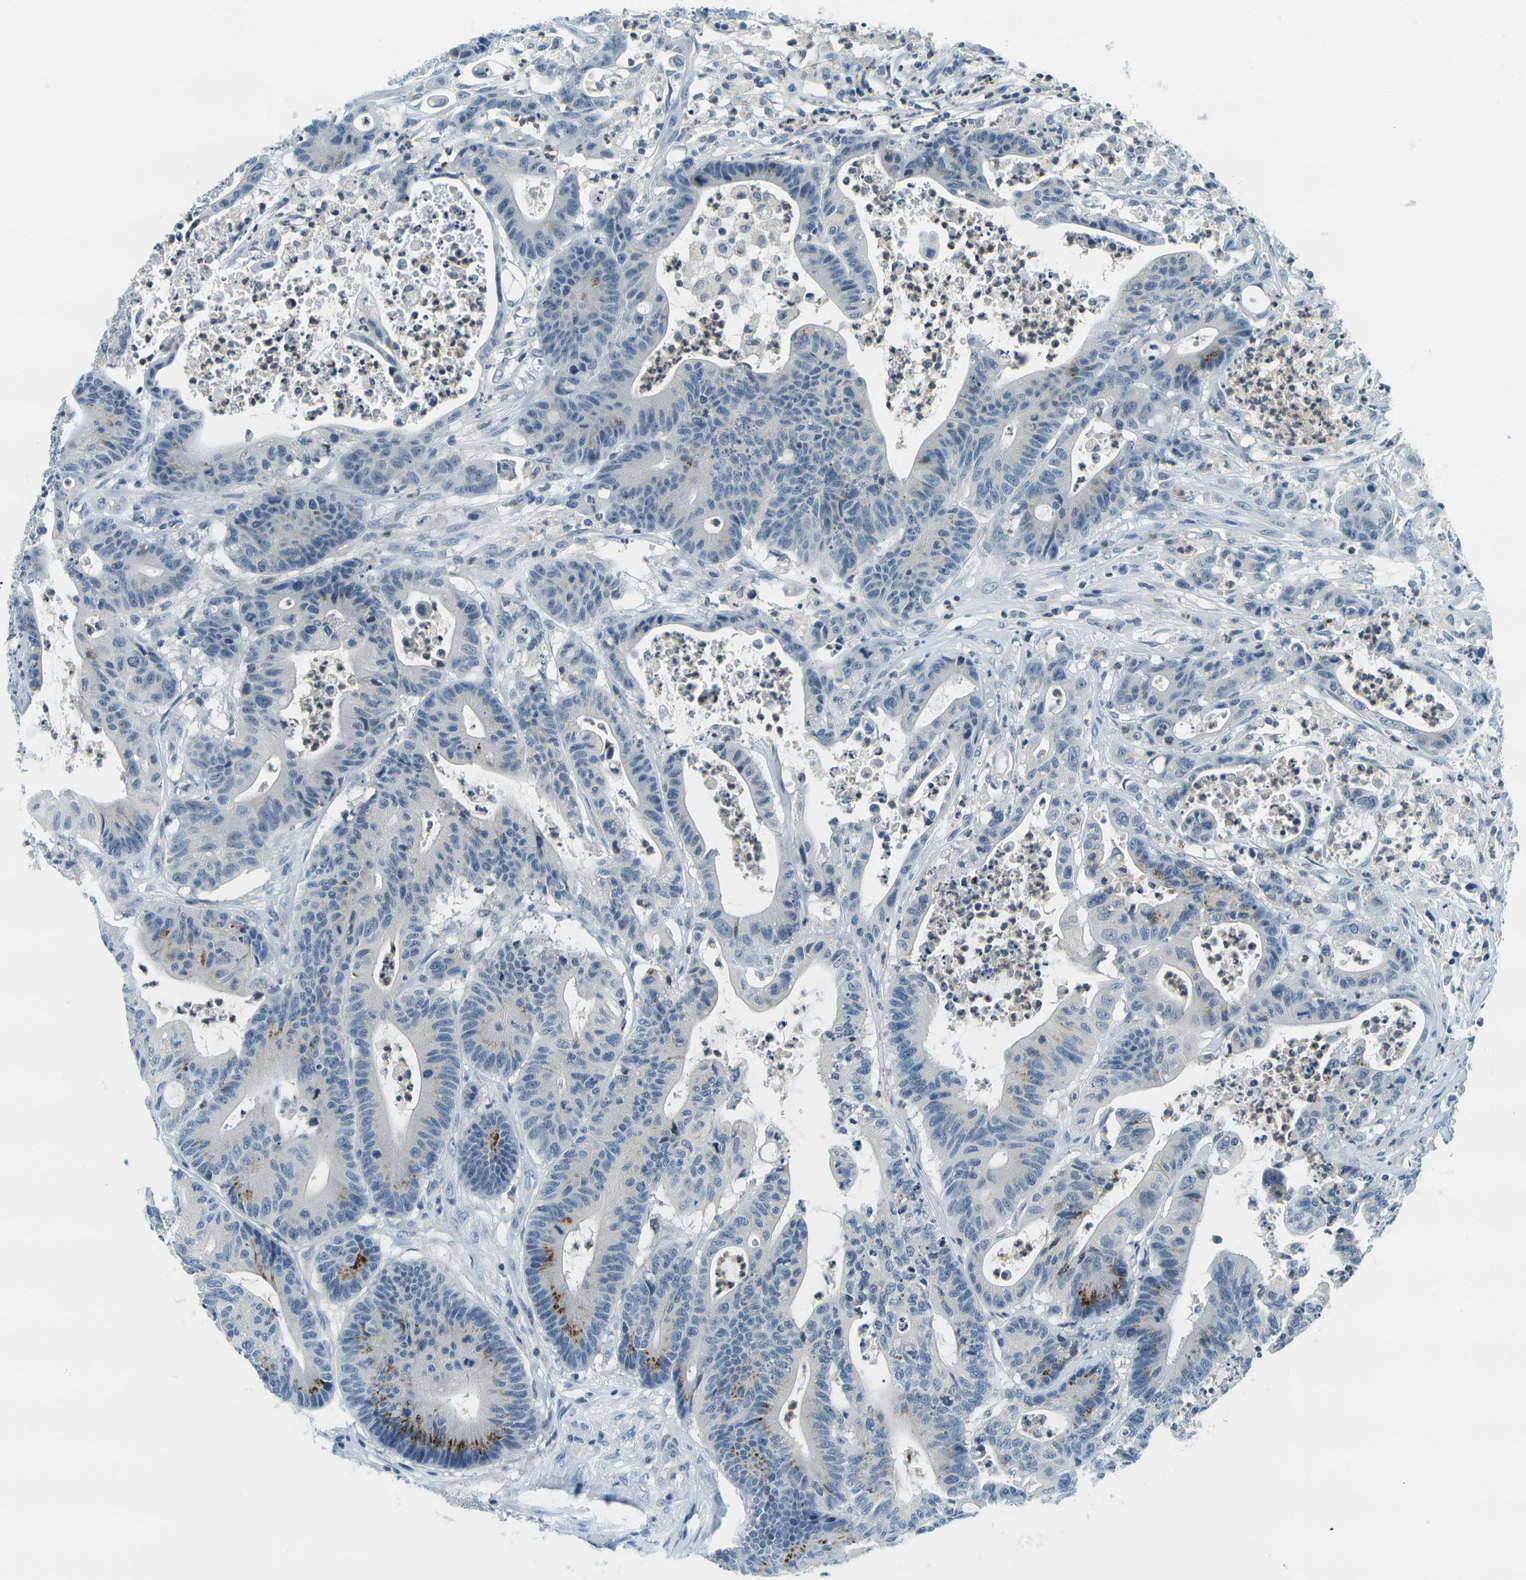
{"staining": {"intensity": "negative", "quantity": "none", "location": "none"}, "tissue": "colorectal cancer", "cell_type": "Tumor cells", "image_type": "cancer", "snomed": [{"axis": "morphology", "description": "Adenocarcinoma, NOS"}, {"axis": "topography", "description": "Colon"}], "caption": "Tumor cells show no significant positivity in adenocarcinoma (colorectal).", "gene": "RASGRP2", "patient": {"sex": "female", "age": 84}}